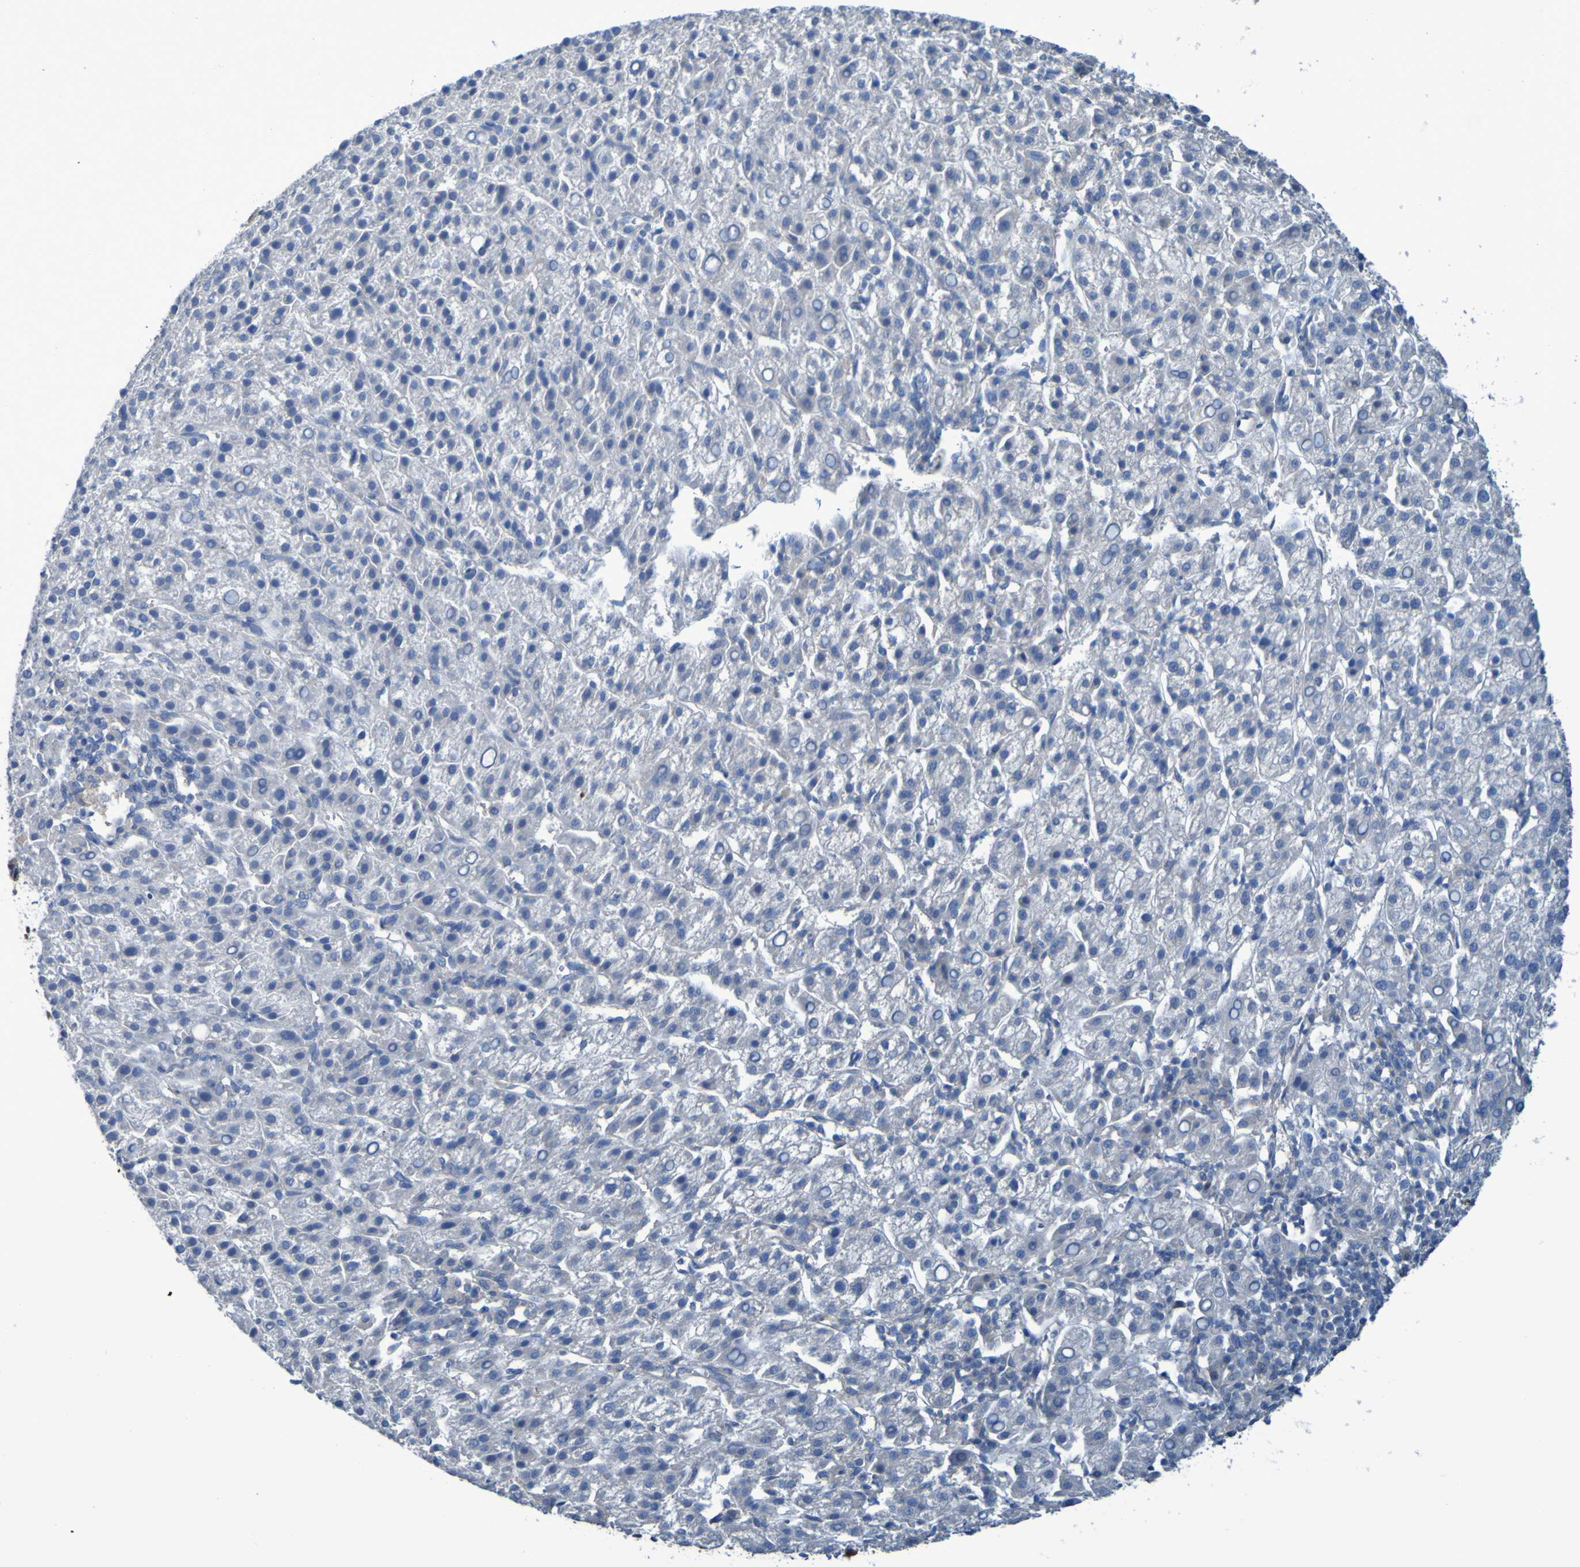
{"staining": {"intensity": "negative", "quantity": "none", "location": "none"}, "tissue": "liver cancer", "cell_type": "Tumor cells", "image_type": "cancer", "snomed": [{"axis": "morphology", "description": "Carcinoma, Hepatocellular, NOS"}, {"axis": "topography", "description": "Liver"}], "caption": "Immunohistochemical staining of human liver cancer (hepatocellular carcinoma) exhibits no significant expression in tumor cells.", "gene": "NPRL3", "patient": {"sex": "female", "age": 58}}